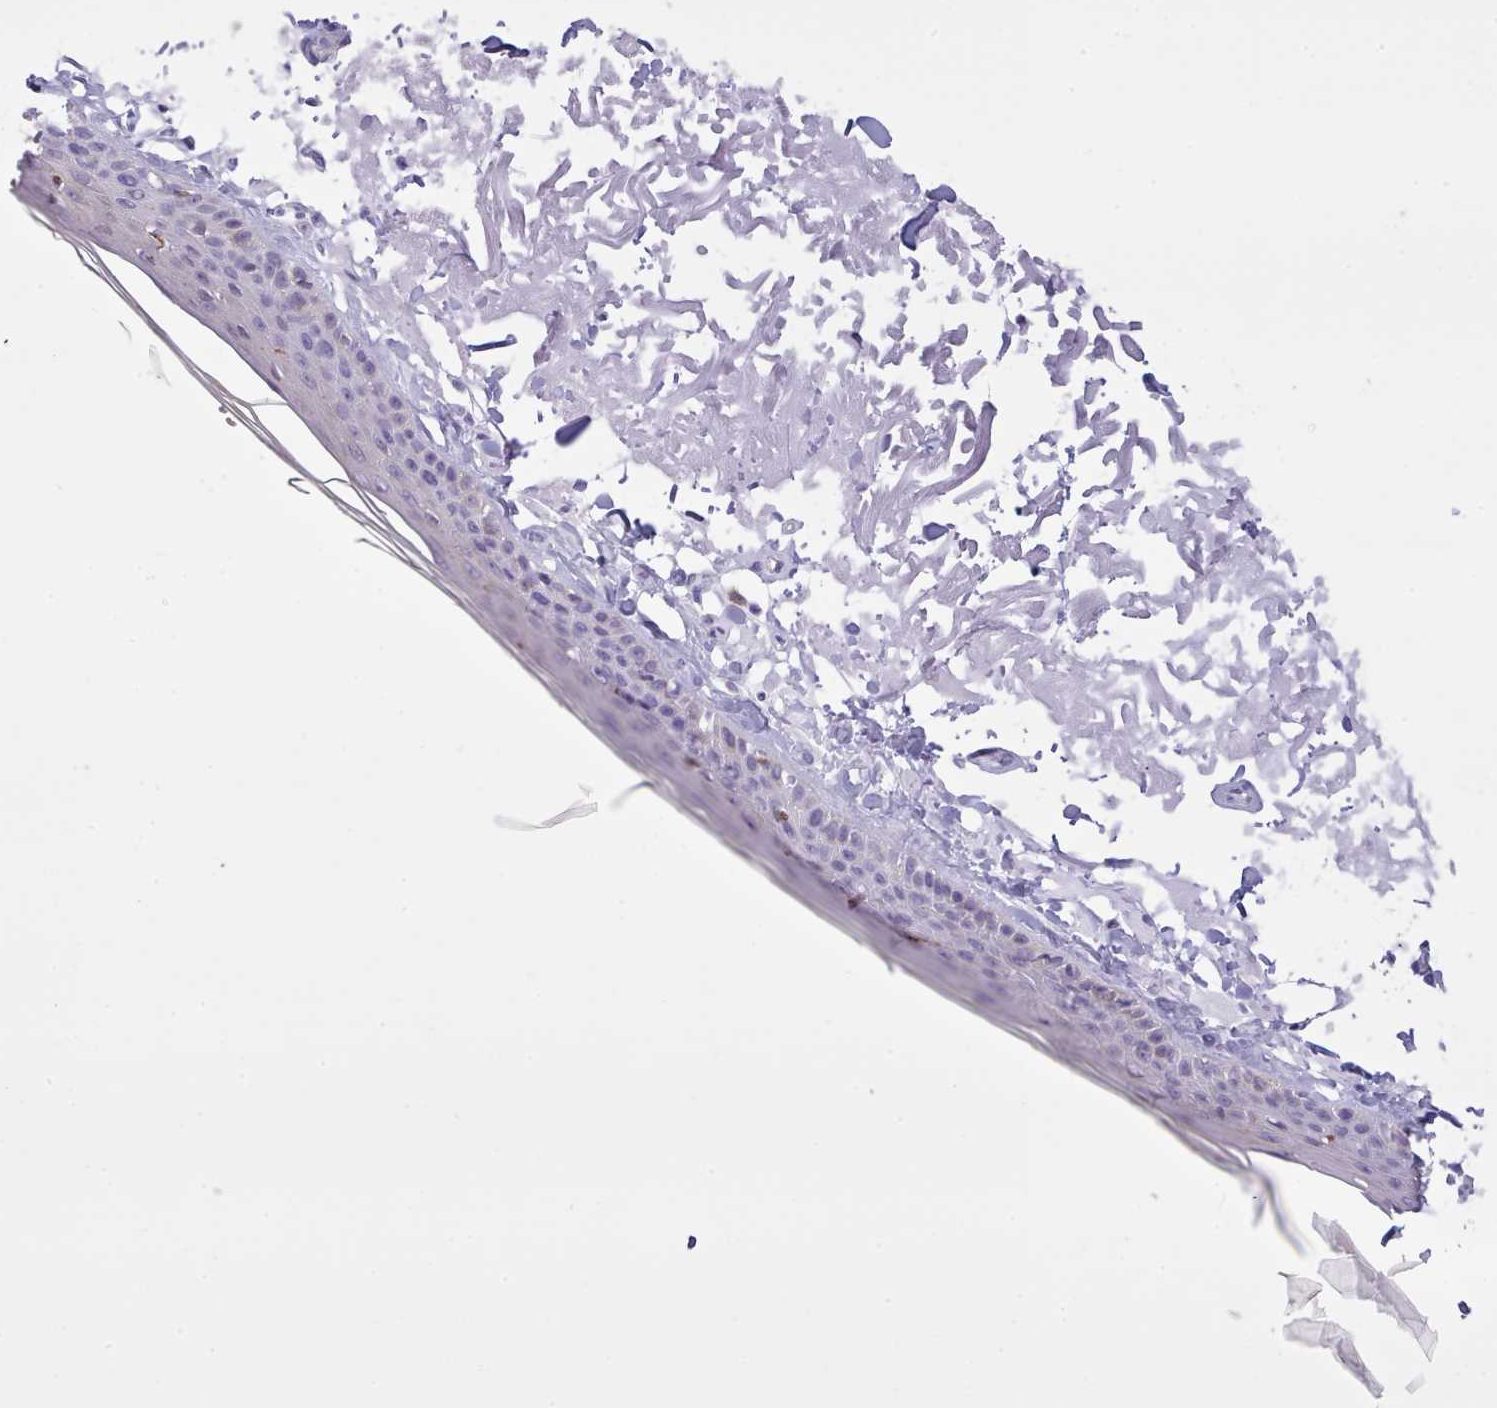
{"staining": {"intensity": "negative", "quantity": "none", "location": "none"}, "tissue": "skin", "cell_type": "Fibroblasts", "image_type": "normal", "snomed": [{"axis": "morphology", "description": "Normal tissue, NOS"}, {"axis": "topography", "description": "Skin"}, {"axis": "topography", "description": "Skeletal muscle"}], "caption": "This is a histopathology image of immunohistochemistry staining of unremarkable skin, which shows no expression in fibroblasts.", "gene": "FBXO48", "patient": {"sex": "male", "age": 83}}